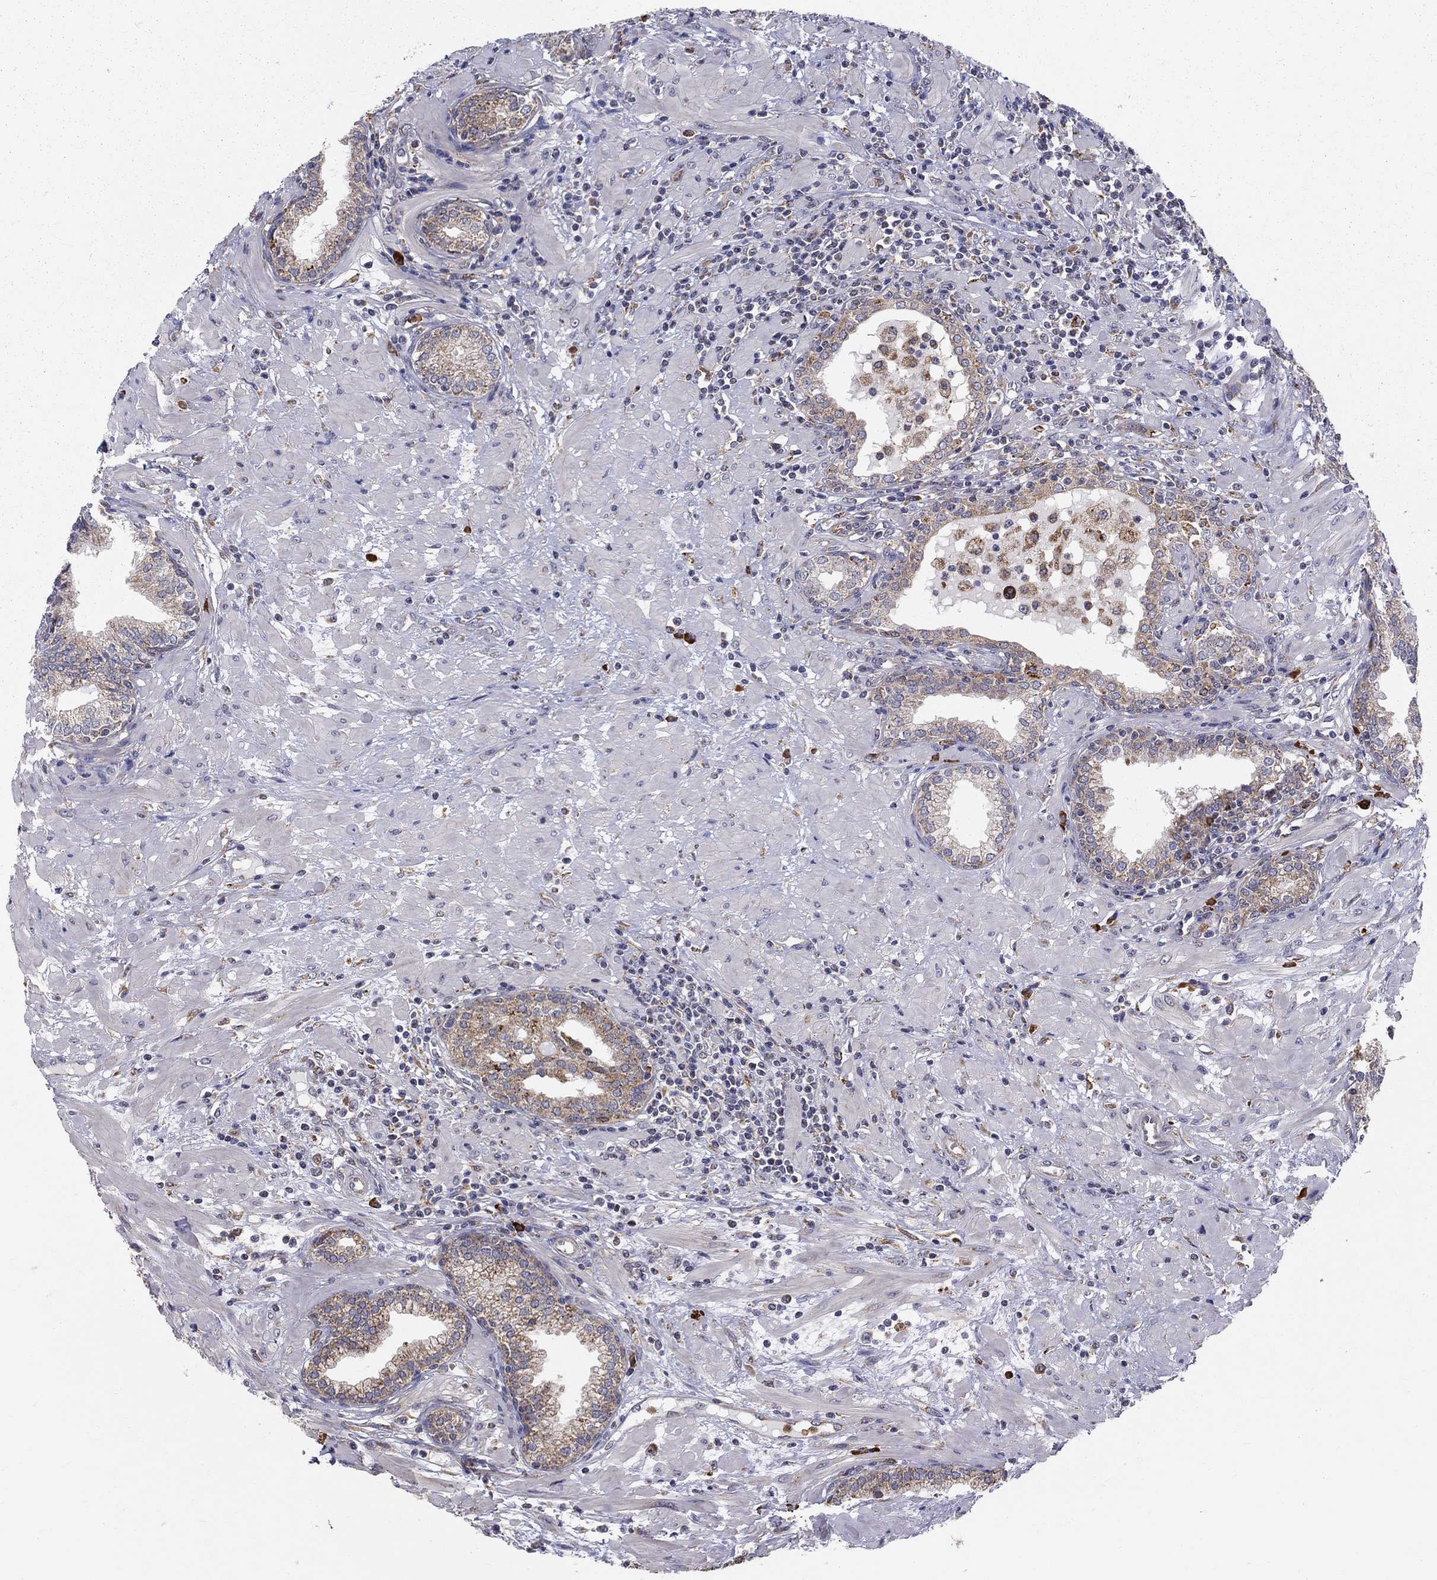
{"staining": {"intensity": "weak", "quantity": "<25%", "location": "cytoplasmic/membranous"}, "tissue": "prostate", "cell_type": "Glandular cells", "image_type": "normal", "snomed": [{"axis": "morphology", "description": "Normal tissue, NOS"}, {"axis": "topography", "description": "Prostate"}], "caption": "IHC micrograph of unremarkable human prostate stained for a protein (brown), which reveals no positivity in glandular cells.", "gene": "PRDX4", "patient": {"sex": "male", "age": 64}}